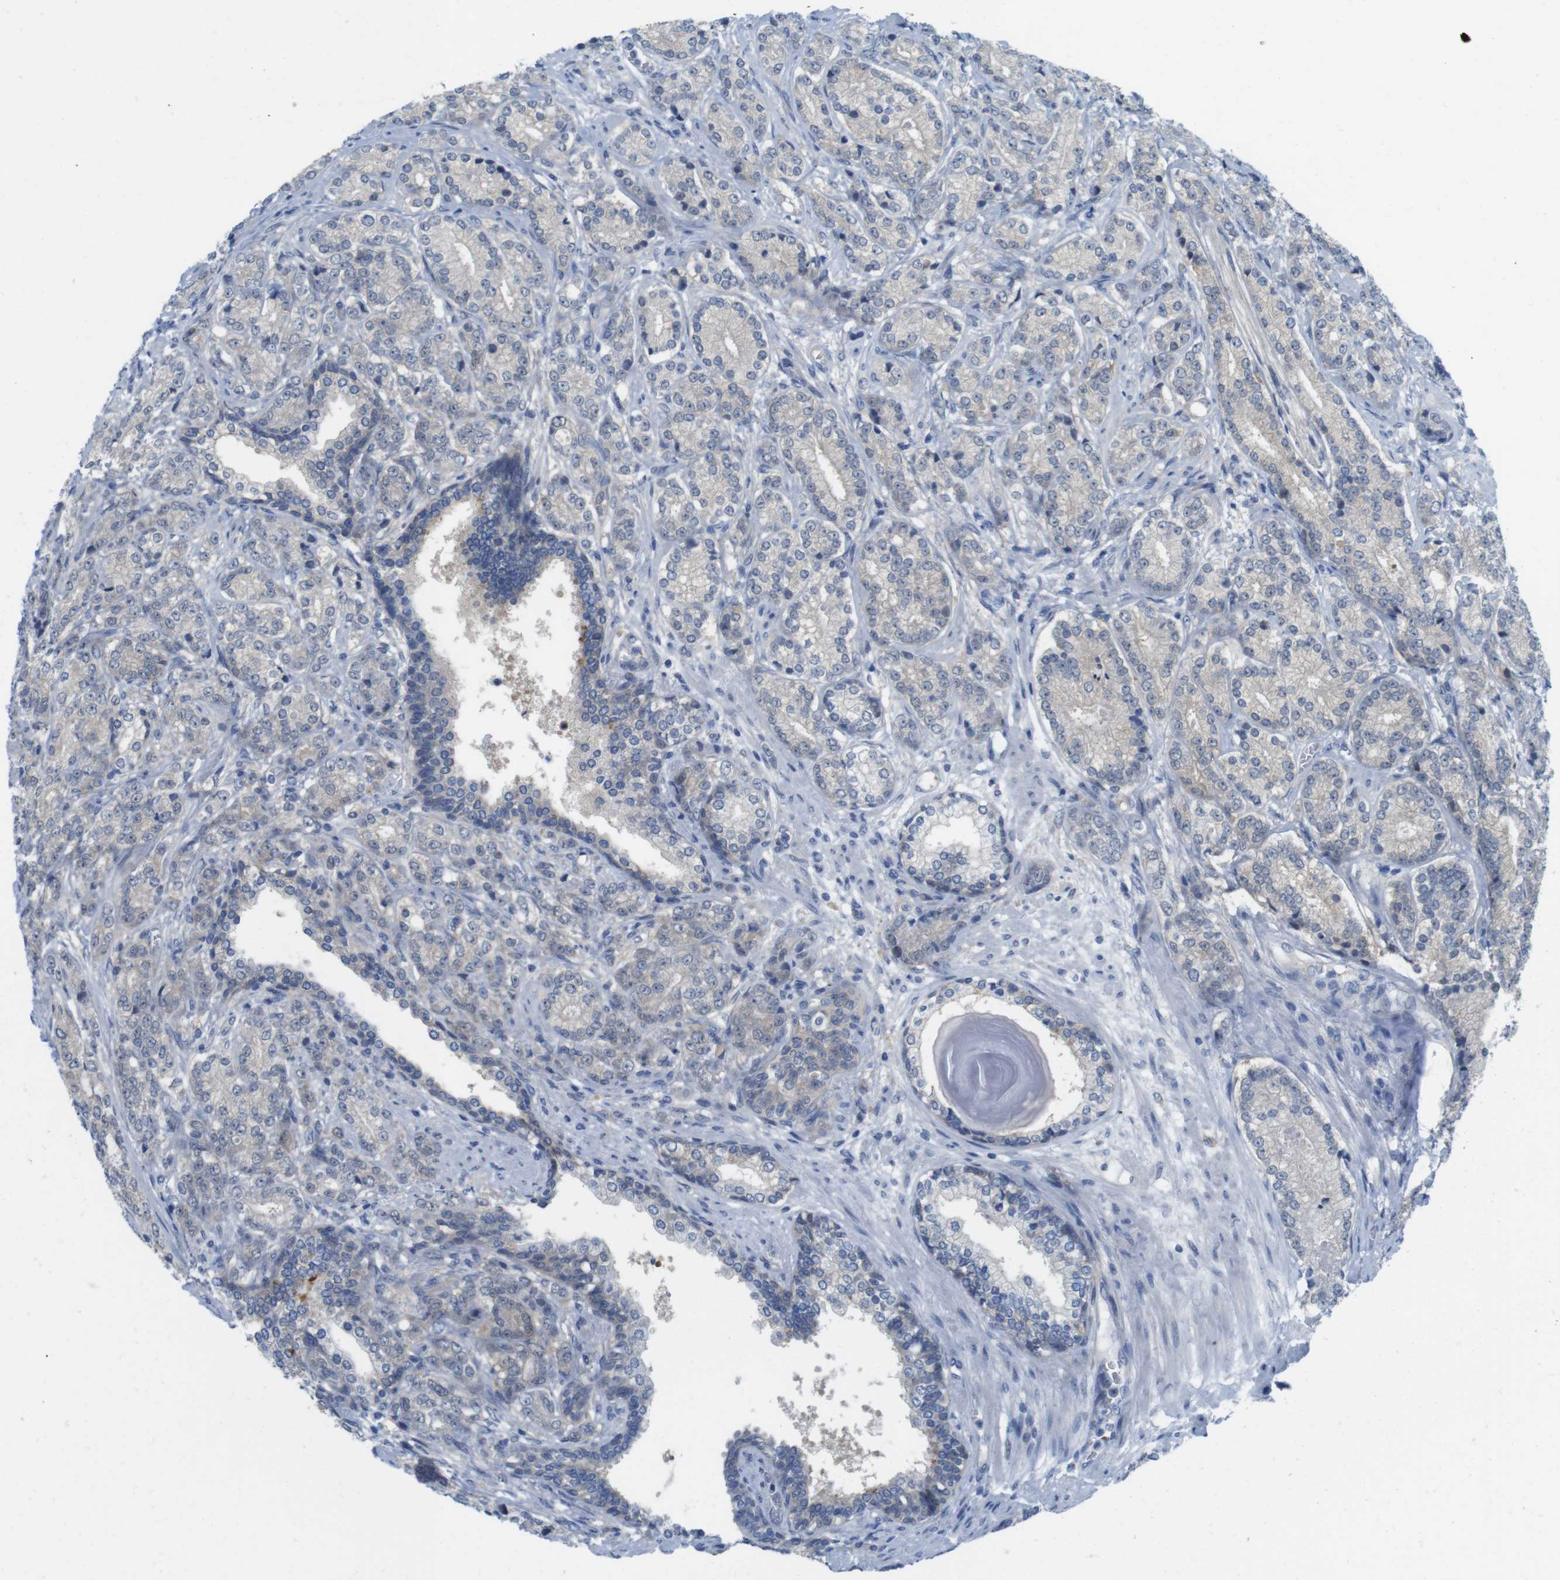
{"staining": {"intensity": "negative", "quantity": "none", "location": "none"}, "tissue": "prostate cancer", "cell_type": "Tumor cells", "image_type": "cancer", "snomed": [{"axis": "morphology", "description": "Adenocarcinoma, High grade"}, {"axis": "topography", "description": "Prostate"}], "caption": "High power microscopy image of an immunohistochemistry photomicrograph of prostate adenocarcinoma (high-grade), revealing no significant expression in tumor cells. (DAB (3,3'-diaminobenzidine) immunohistochemistry (IHC) visualized using brightfield microscopy, high magnification).", "gene": "CASP2", "patient": {"sex": "male", "age": 61}}